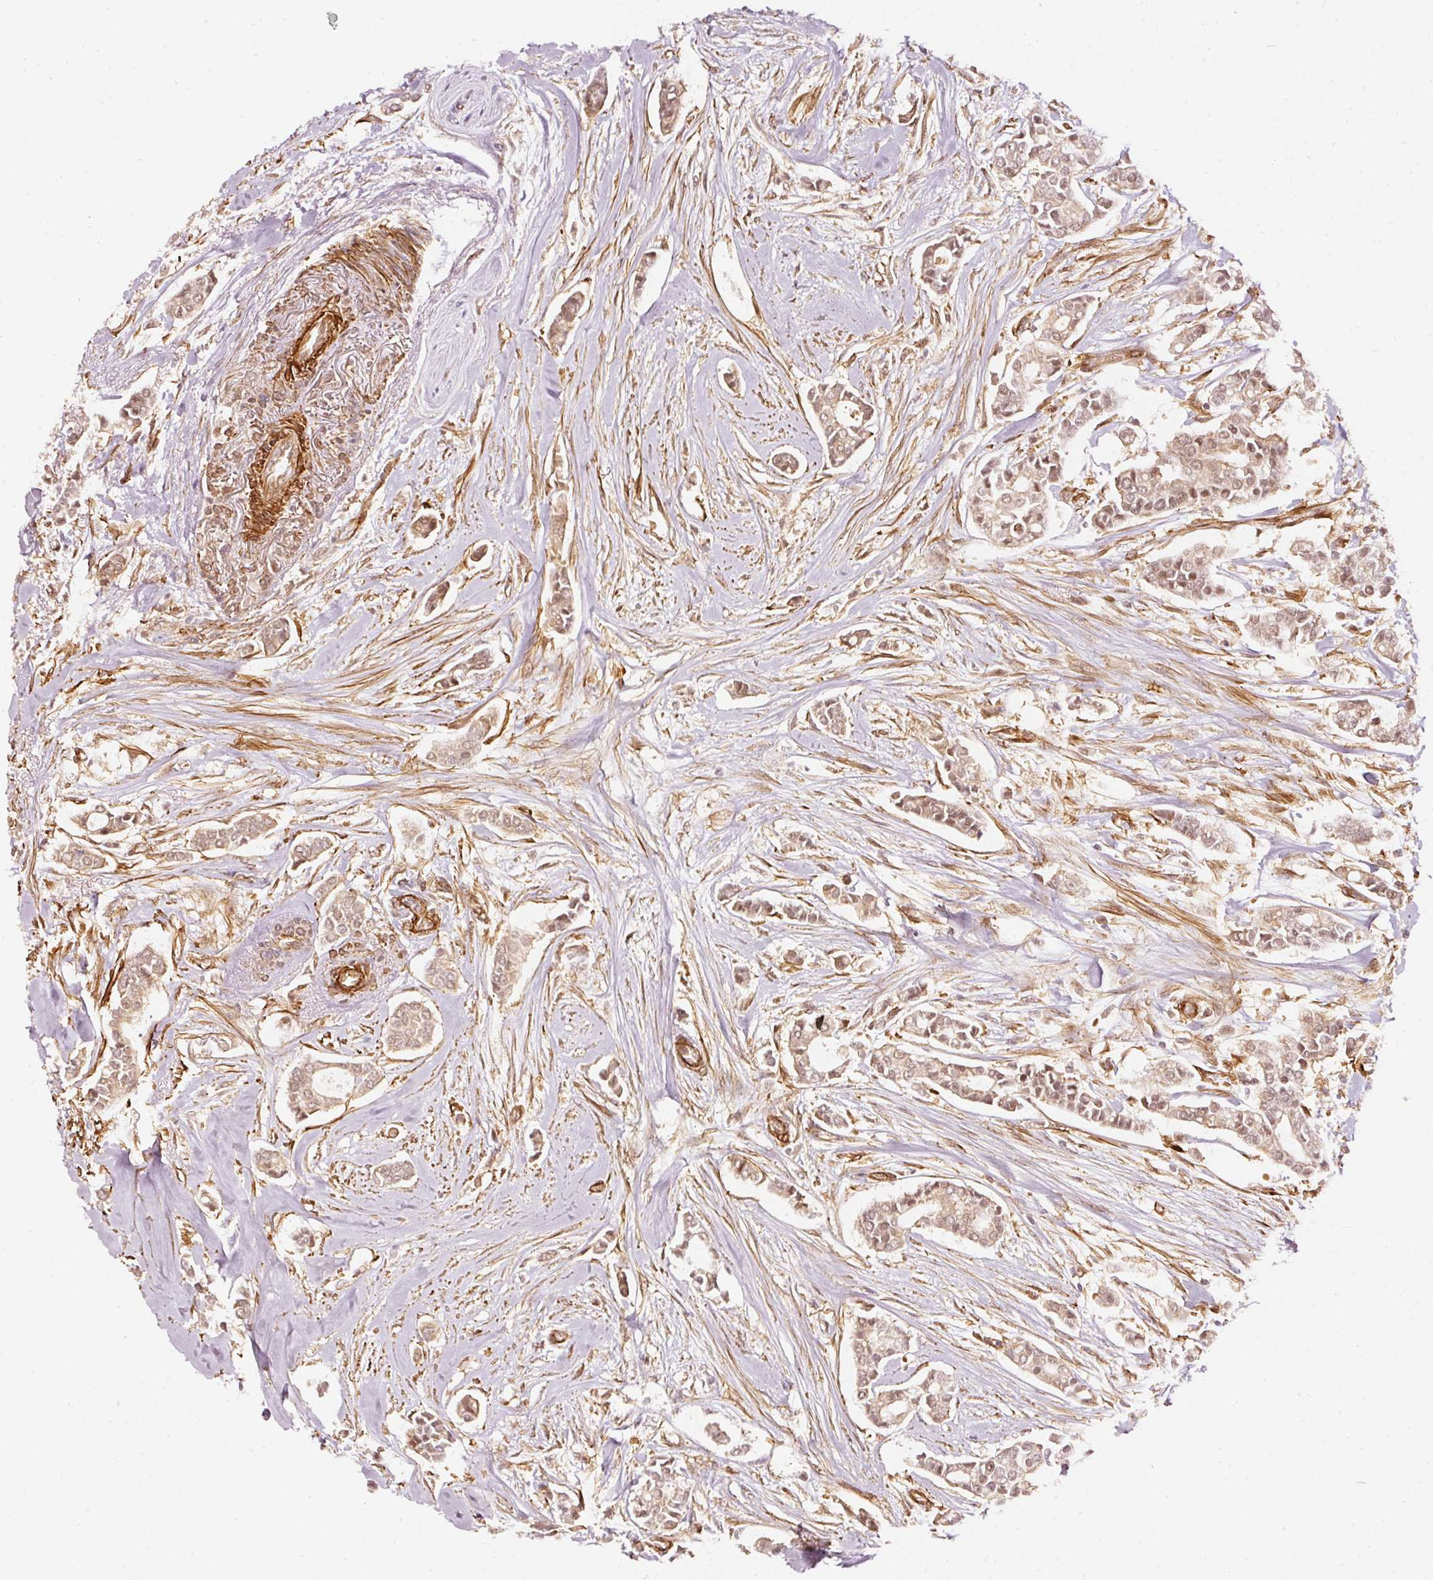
{"staining": {"intensity": "moderate", "quantity": ">75%", "location": "cytoplasmic/membranous,nuclear"}, "tissue": "breast cancer", "cell_type": "Tumor cells", "image_type": "cancer", "snomed": [{"axis": "morphology", "description": "Duct carcinoma"}, {"axis": "topography", "description": "Breast"}], "caption": "Breast cancer (intraductal carcinoma) stained with DAB immunohistochemistry (IHC) exhibits medium levels of moderate cytoplasmic/membranous and nuclear positivity in about >75% of tumor cells.", "gene": "PSMD1", "patient": {"sex": "female", "age": 84}}